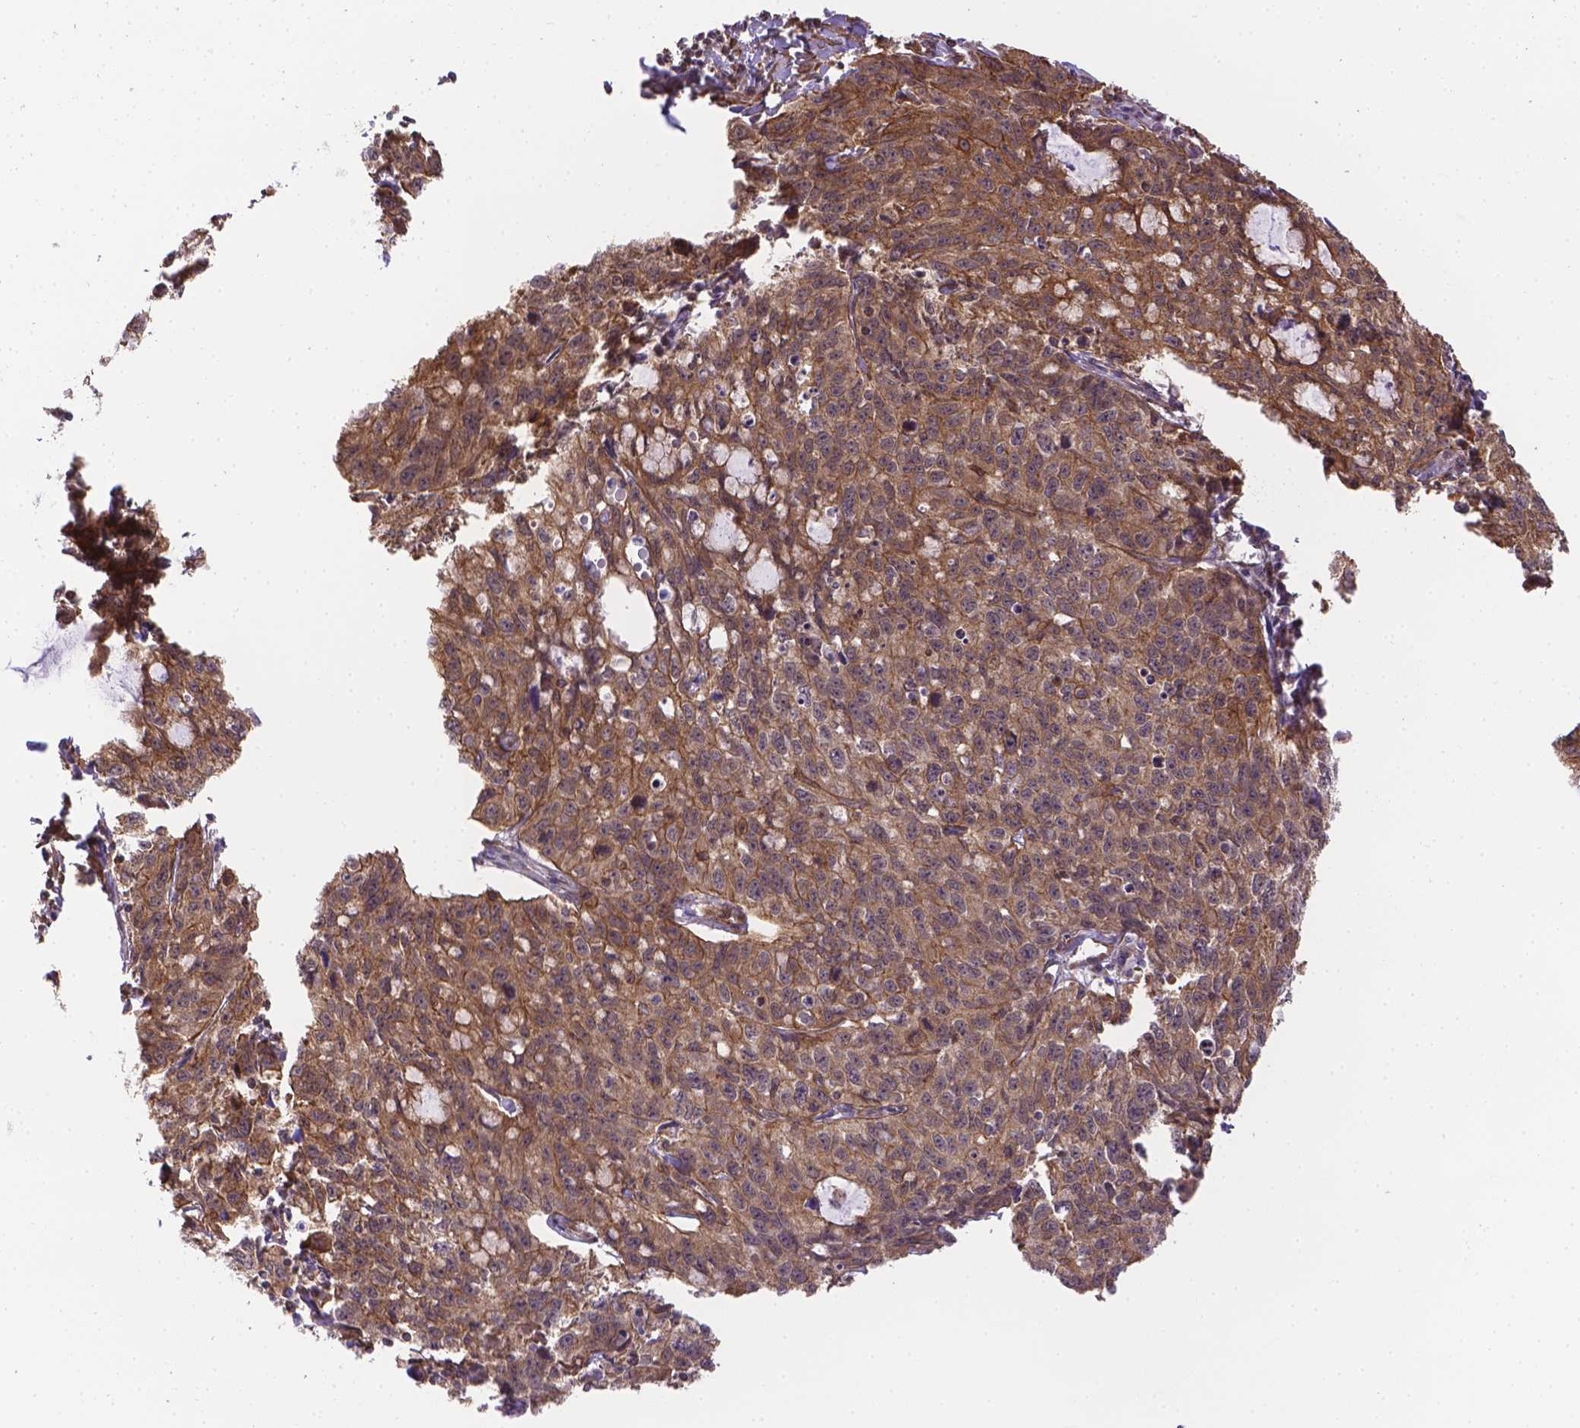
{"staining": {"intensity": "moderate", "quantity": ">75%", "location": "cytoplasmic/membranous"}, "tissue": "cervical cancer", "cell_type": "Tumor cells", "image_type": "cancer", "snomed": [{"axis": "morphology", "description": "Squamous cell carcinoma, NOS"}, {"axis": "topography", "description": "Cervix"}], "caption": "Cervical cancer (squamous cell carcinoma) stained for a protein reveals moderate cytoplasmic/membranous positivity in tumor cells.", "gene": "YAP1", "patient": {"sex": "female", "age": 28}}